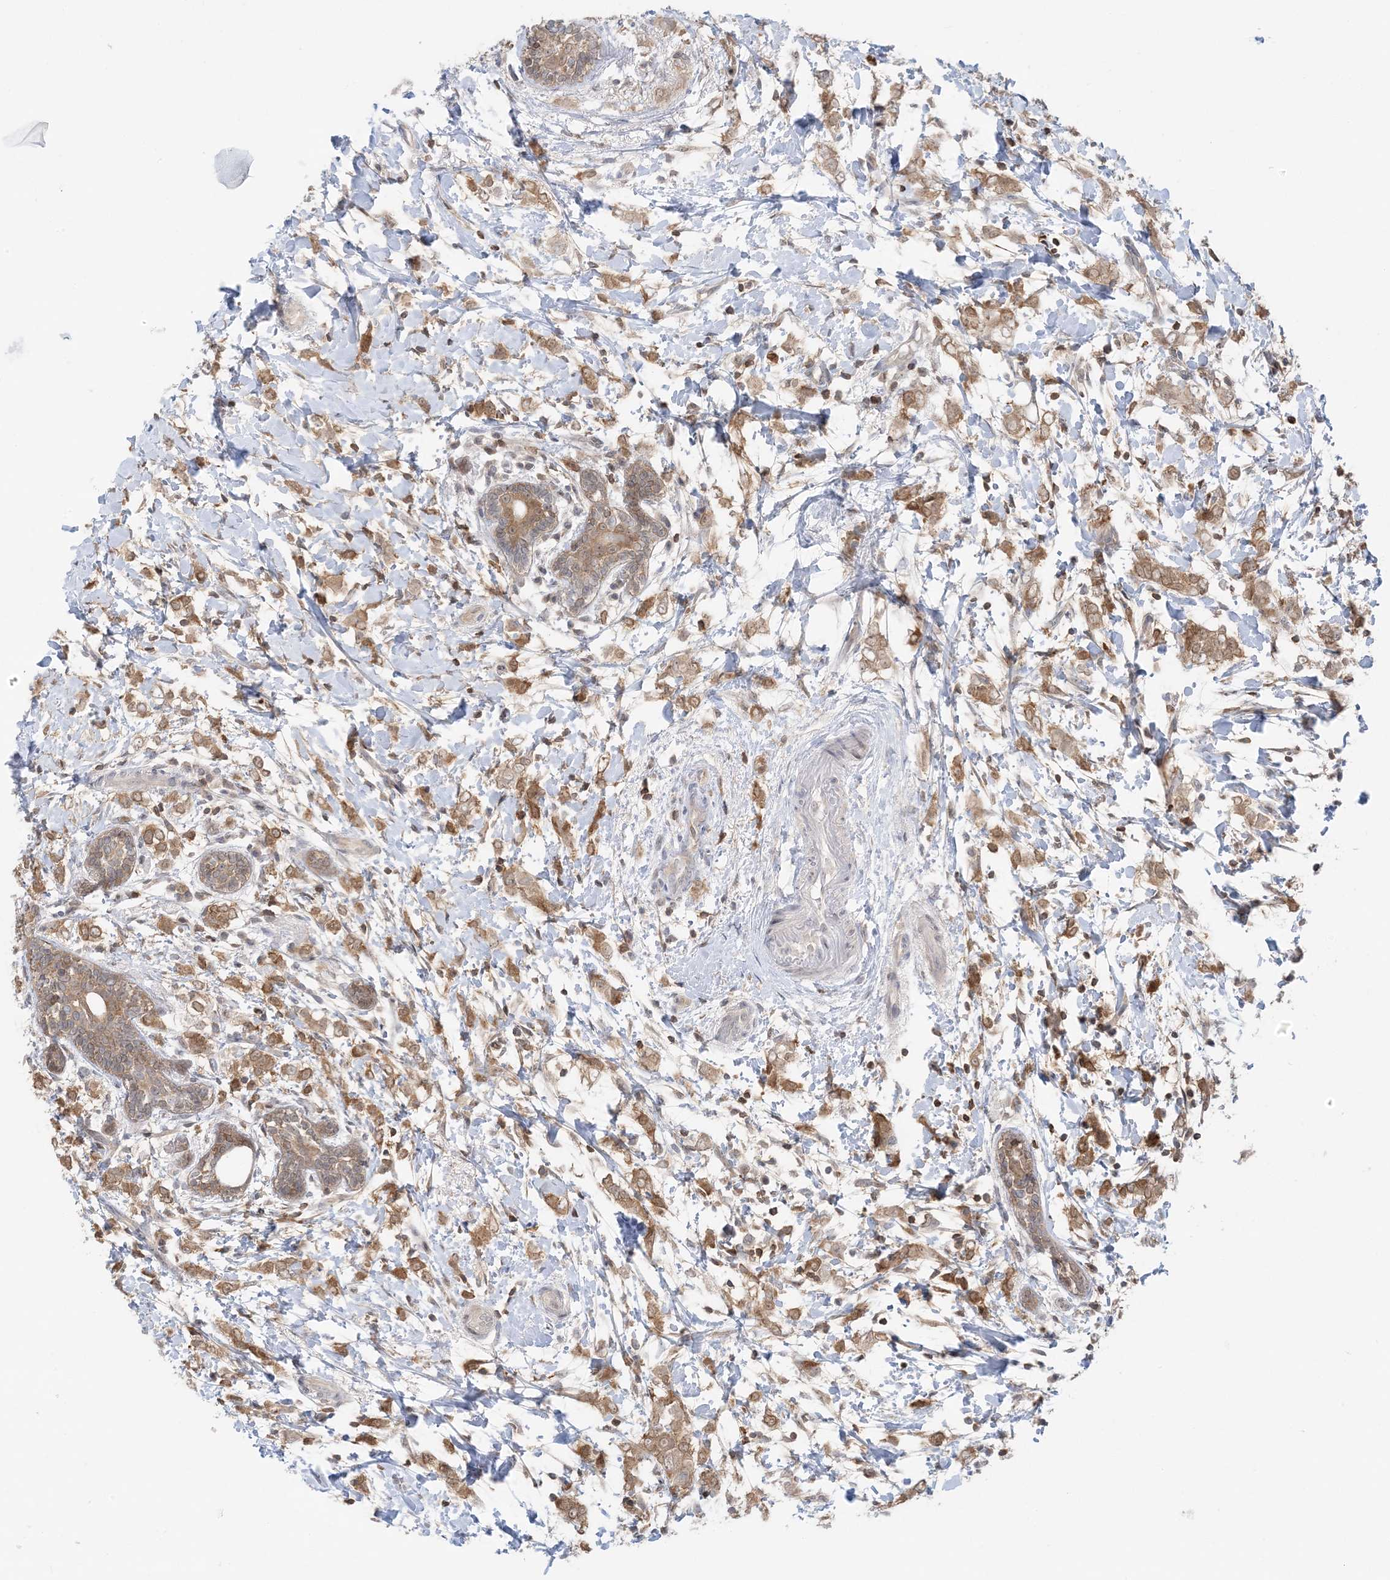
{"staining": {"intensity": "moderate", "quantity": ">75%", "location": "cytoplasmic/membranous"}, "tissue": "breast cancer", "cell_type": "Tumor cells", "image_type": "cancer", "snomed": [{"axis": "morphology", "description": "Normal tissue, NOS"}, {"axis": "morphology", "description": "Lobular carcinoma"}, {"axis": "topography", "description": "Breast"}], "caption": "Breast cancer stained with a brown dye demonstrates moderate cytoplasmic/membranous positive expression in approximately >75% of tumor cells.", "gene": "OGA", "patient": {"sex": "female", "age": 47}}